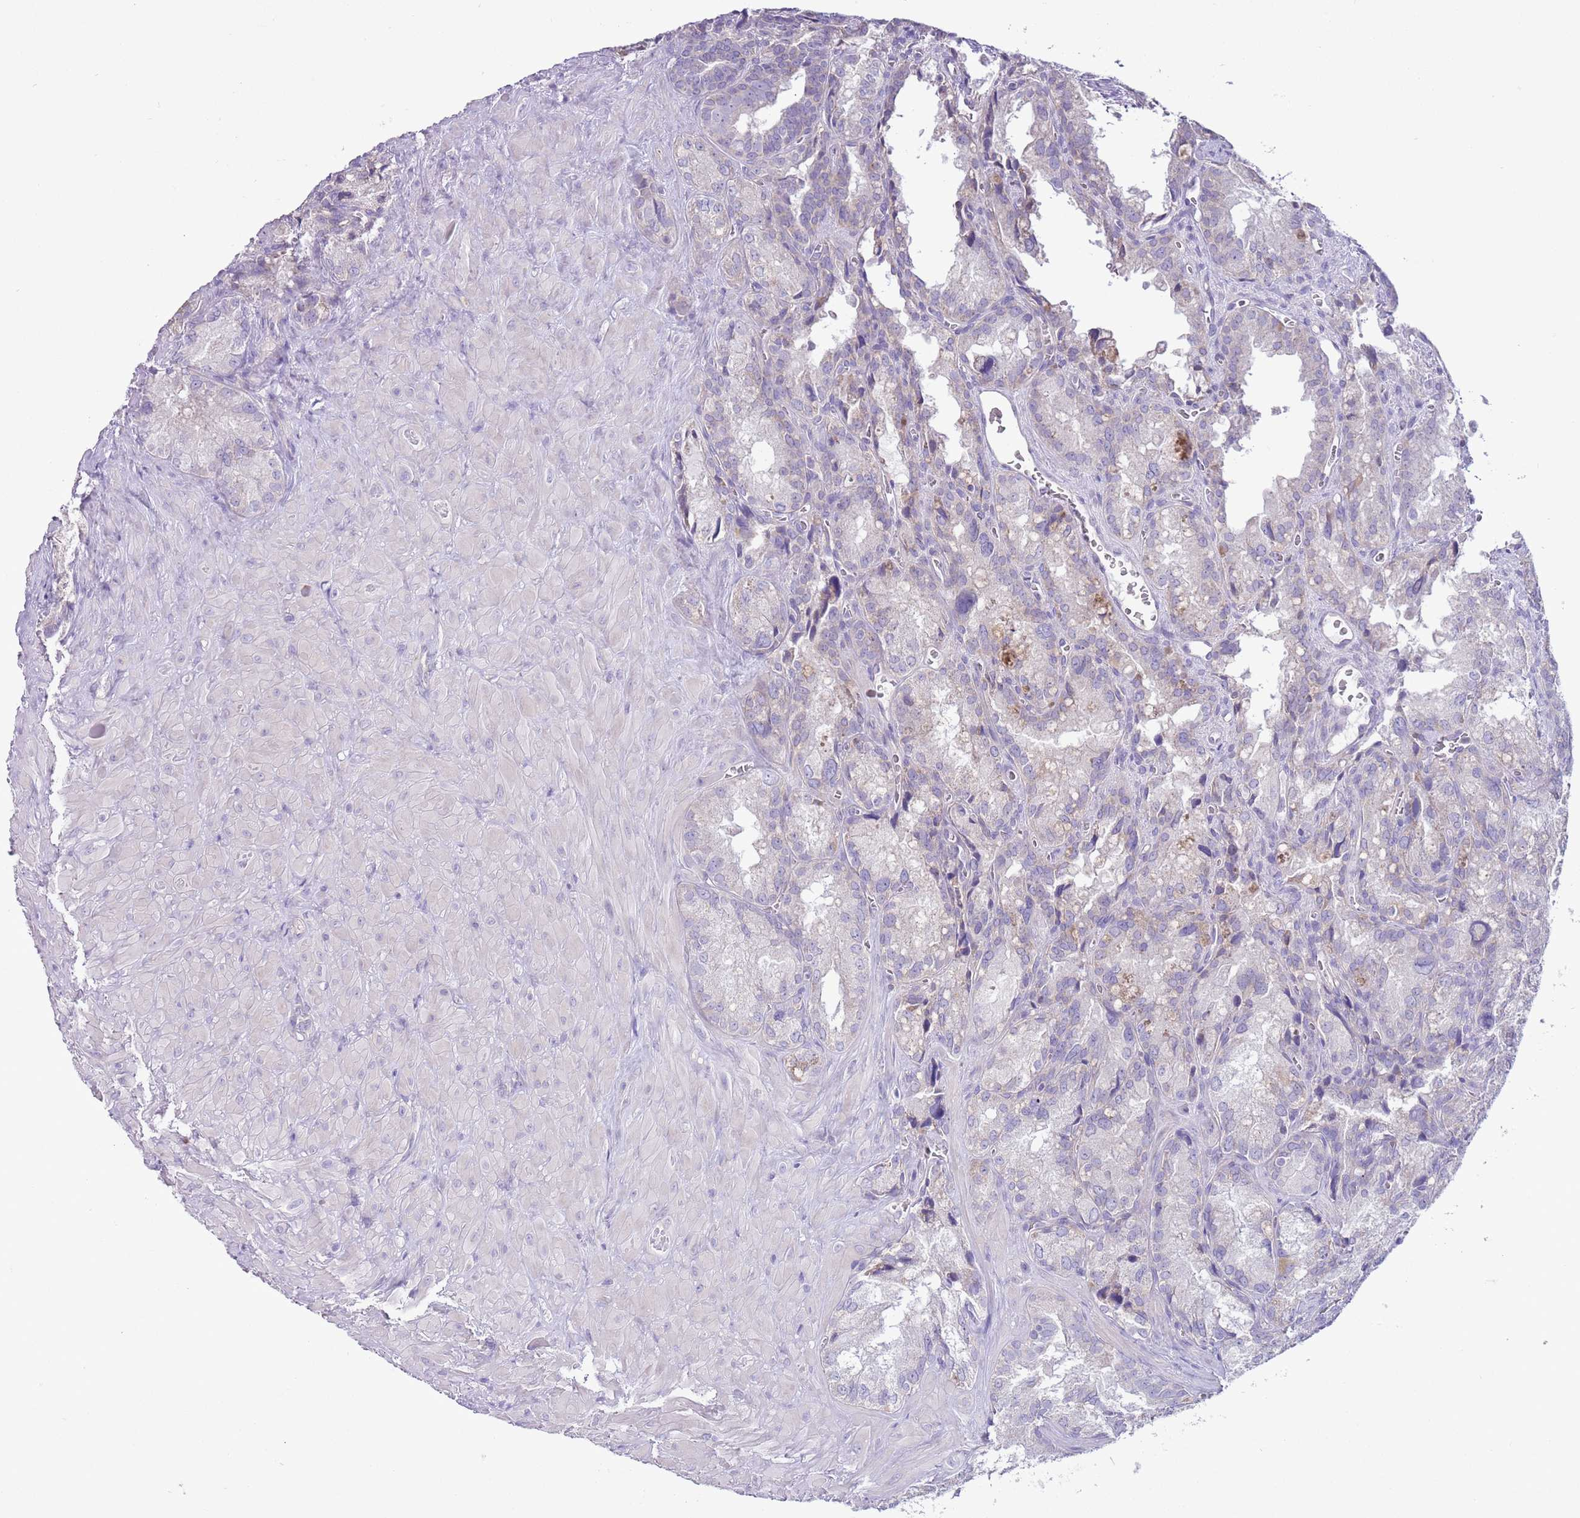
{"staining": {"intensity": "negative", "quantity": "none", "location": "none"}, "tissue": "seminal vesicle", "cell_type": "Glandular cells", "image_type": "normal", "snomed": [{"axis": "morphology", "description": "Normal tissue, NOS"}, {"axis": "topography", "description": "Seminal veicle"}], "caption": "Glandular cells are negative for protein expression in normal human seminal vesicle. (IHC, brightfield microscopy, high magnification).", "gene": "ZNF697", "patient": {"sex": "male", "age": 62}}